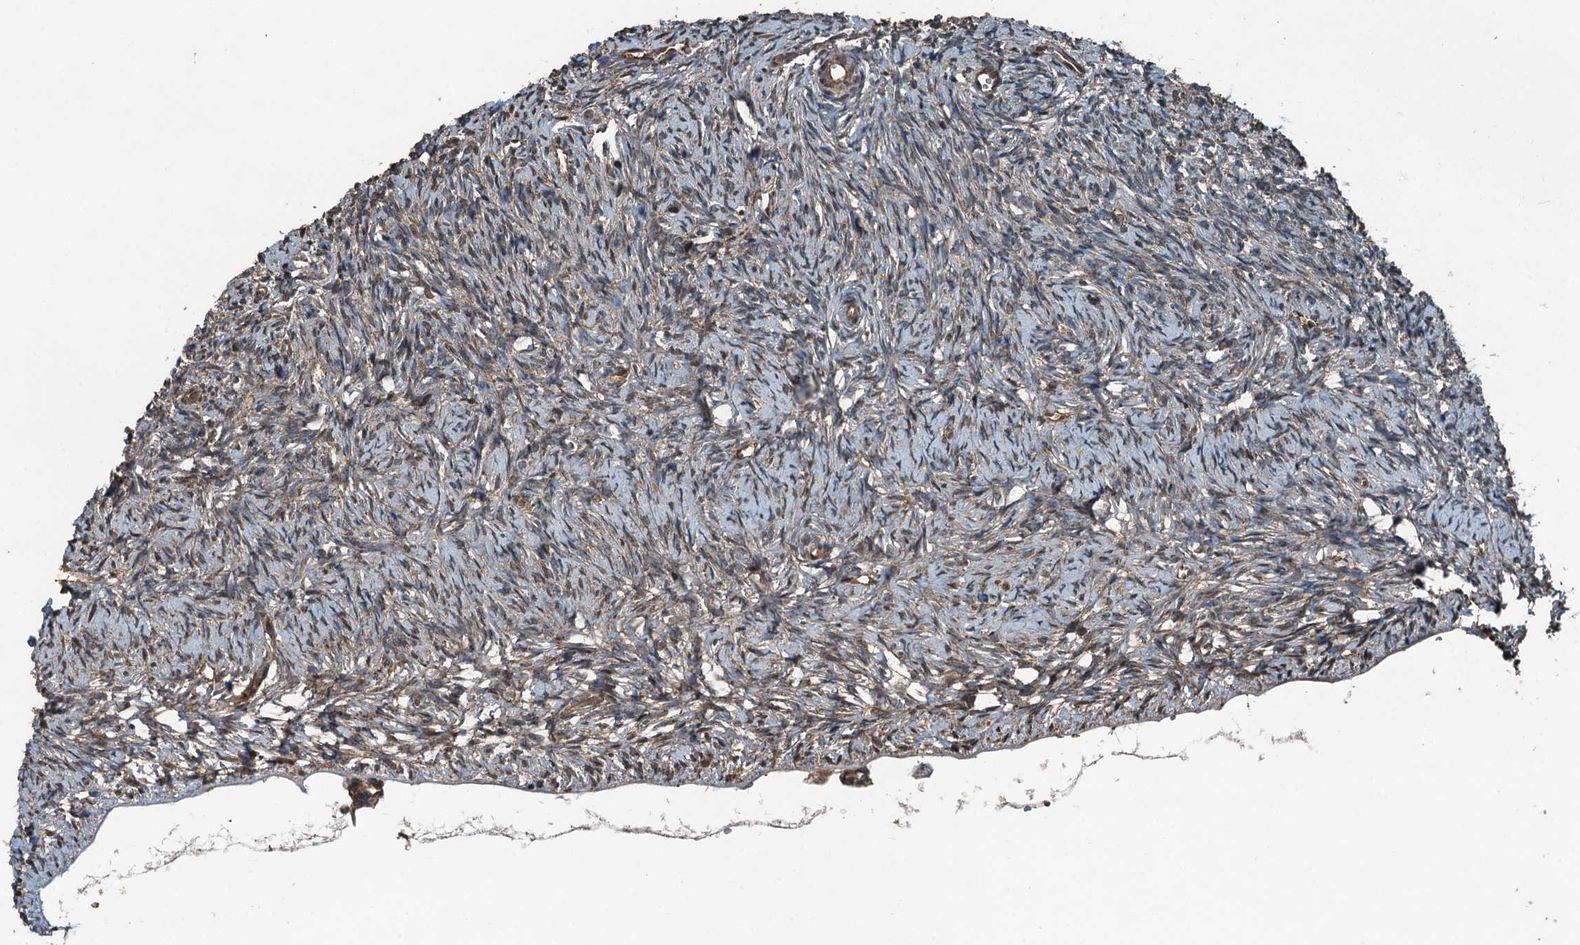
{"staining": {"intensity": "weak", "quantity": ">75%", "location": "cytoplasmic/membranous"}, "tissue": "ovary", "cell_type": "Ovarian stroma cells", "image_type": "normal", "snomed": [{"axis": "morphology", "description": "Normal tissue, NOS"}, {"axis": "topography", "description": "Ovary"}], "caption": "Benign ovary shows weak cytoplasmic/membranous expression in approximately >75% of ovarian stroma cells, visualized by immunohistochemistry.", "gene": "TCTN1", "patient": {"sex": "female", "age": 51}}